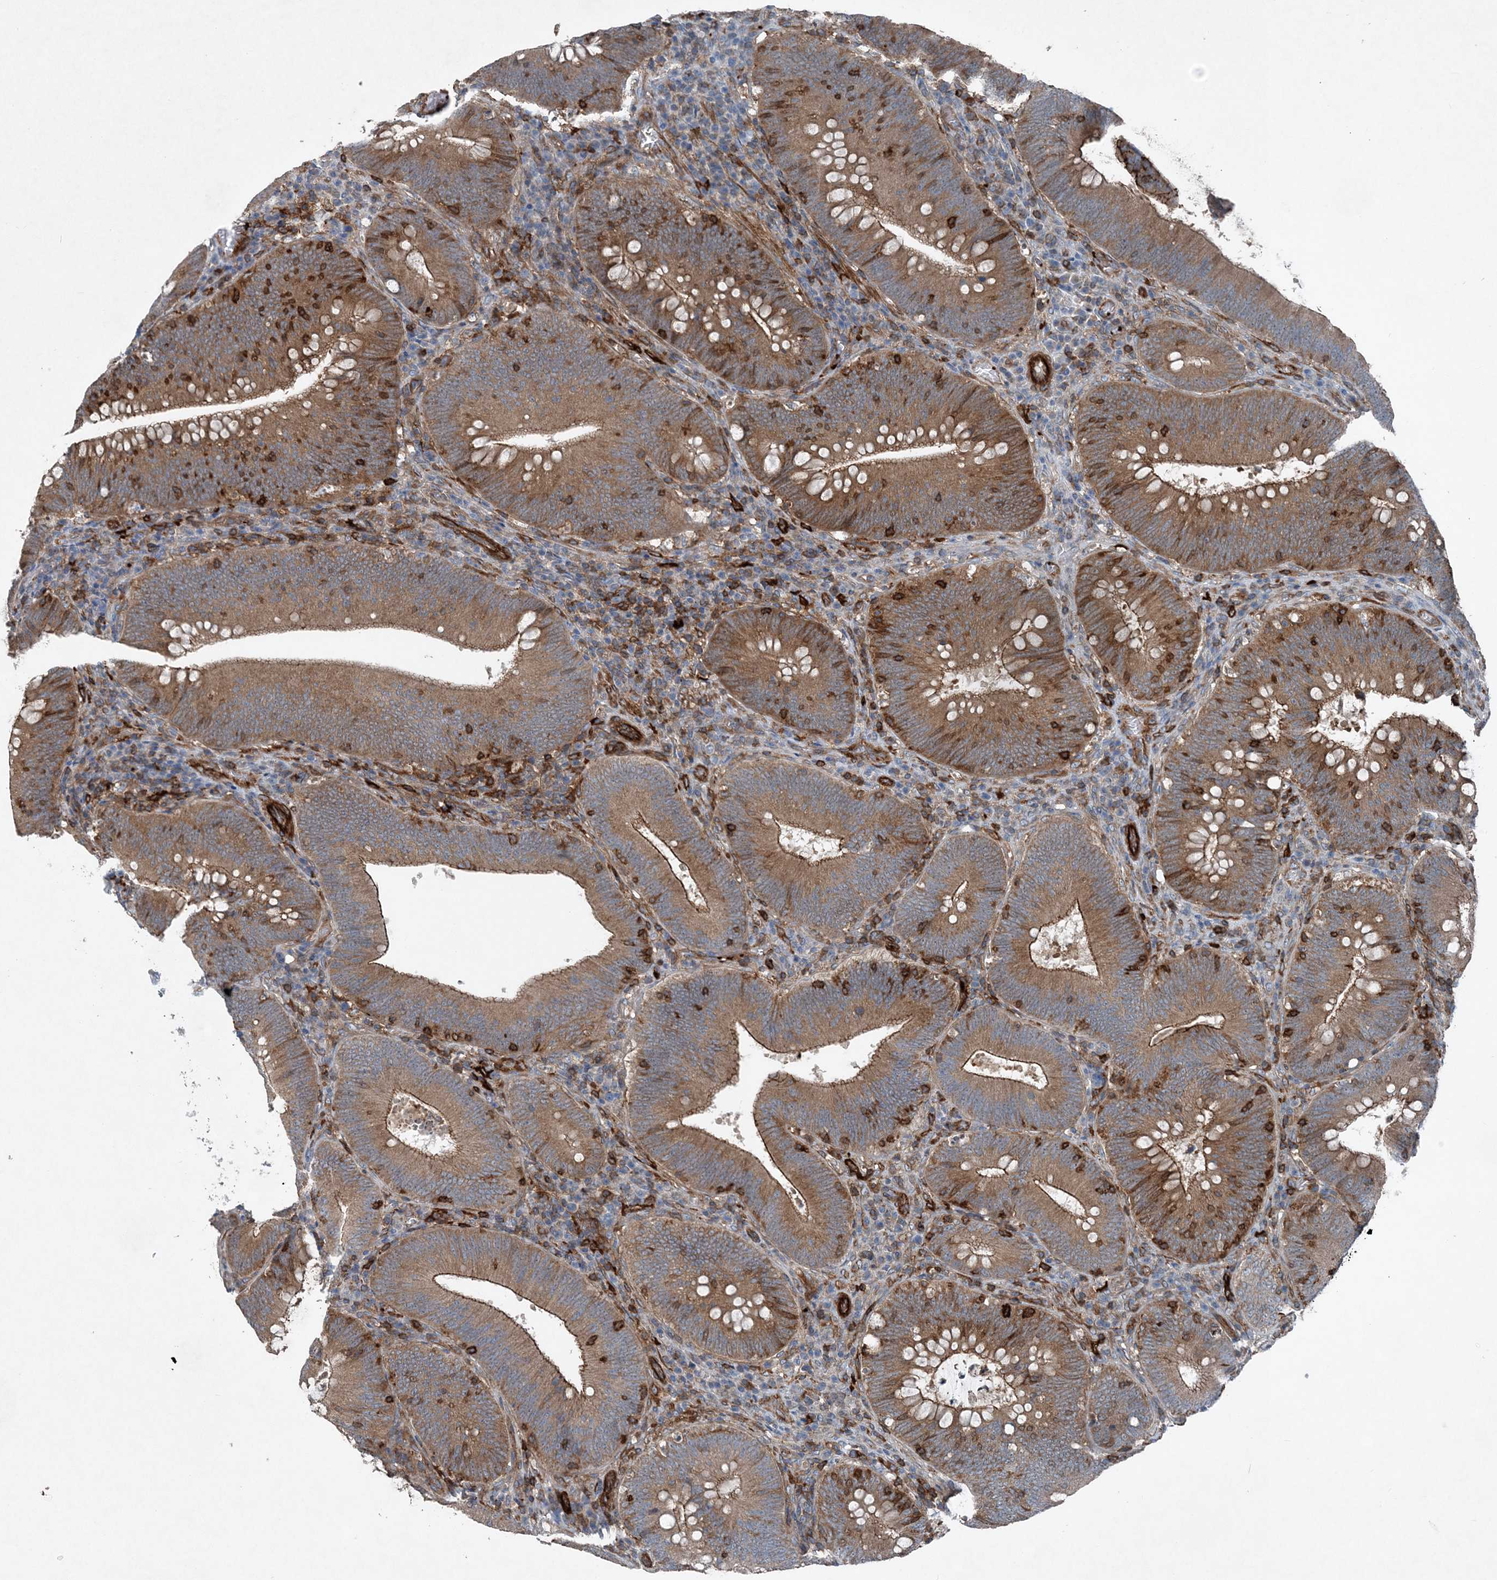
{"staining": {"intensity": "moderate", "quantity": ">75%", "location": "cytoplasmic/membranous"}, "tissue": "colorectal cancer", "cell_type": "Tumor cells", "image_type": "cancer", "snomed": [{"axis": "morphology", "description": "Normal tissue, NOS"}, {"axis": "topography", "description": "Colon"}], "caption": "A photomicrograph of human colorectal cancer stained for a protein displays moderate cytoplasmic/membranous brown staining in tumor cells. (Stains: DAB in brown, nuclei in blue, Microscopy: brightfield microscopy at high magnification).", "gene": "DGUOK", "patient": {"sex": "female", "age": 82}}